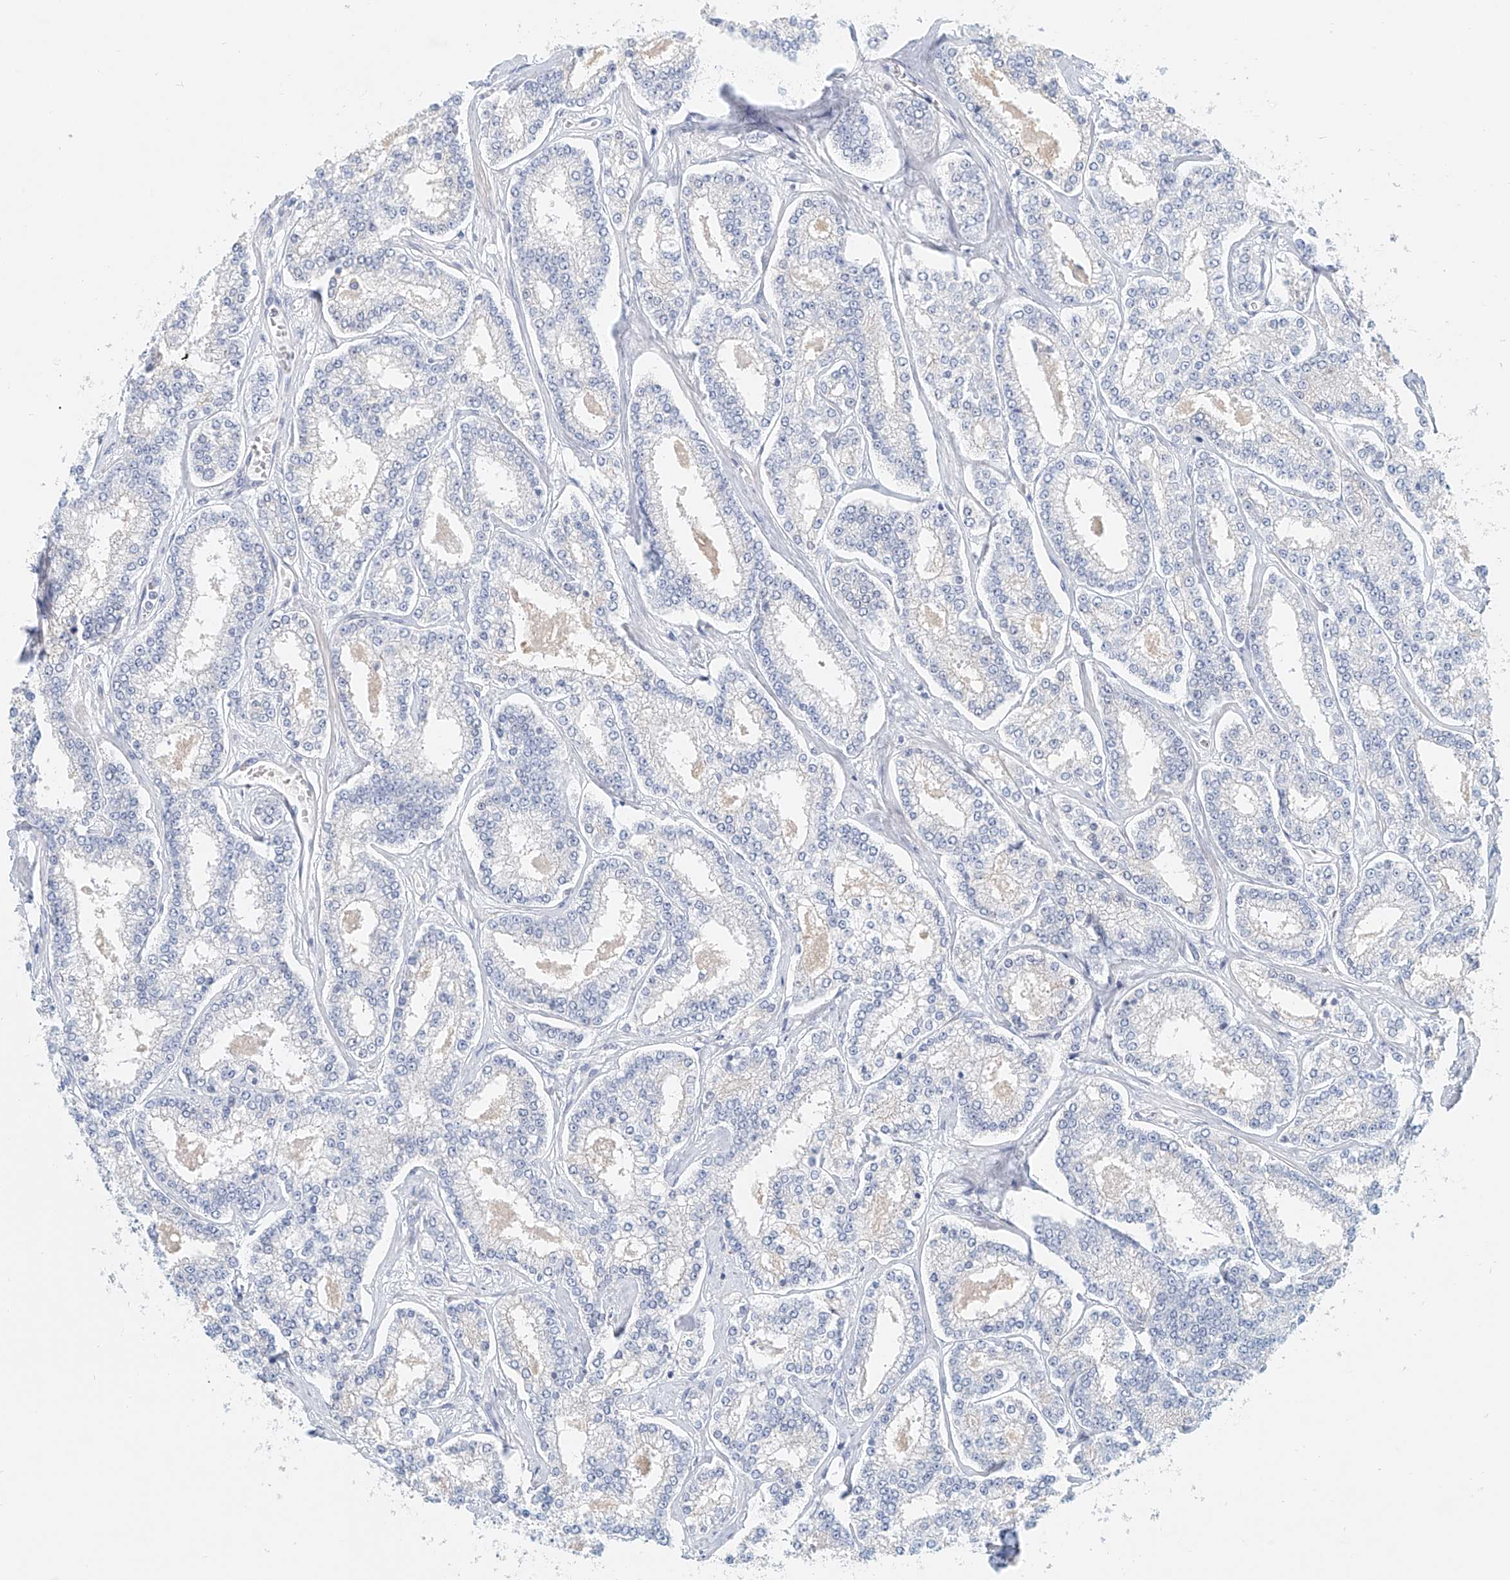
{"staining": {"intensity": "negative", "quantity": "none", "location": "none"}, "tissue": "prostate cancer", "cell_type": "Tumor cells", "image_type": "cancer", "snomed": [{"axis": "morphology", "description": "Normal tissue, NOS"}, {"axis": "morphology", "description": "Adenocarcinoma, High grade"}, {"axis": "topography", "description": "Prostate"}], "caption": "Tumor cells show no significant protein positivity in prostate cancer (adenocarcinoma (high-grade)).", "gene": "FRYL", "patient": {"sex": "male", "age": 83}}